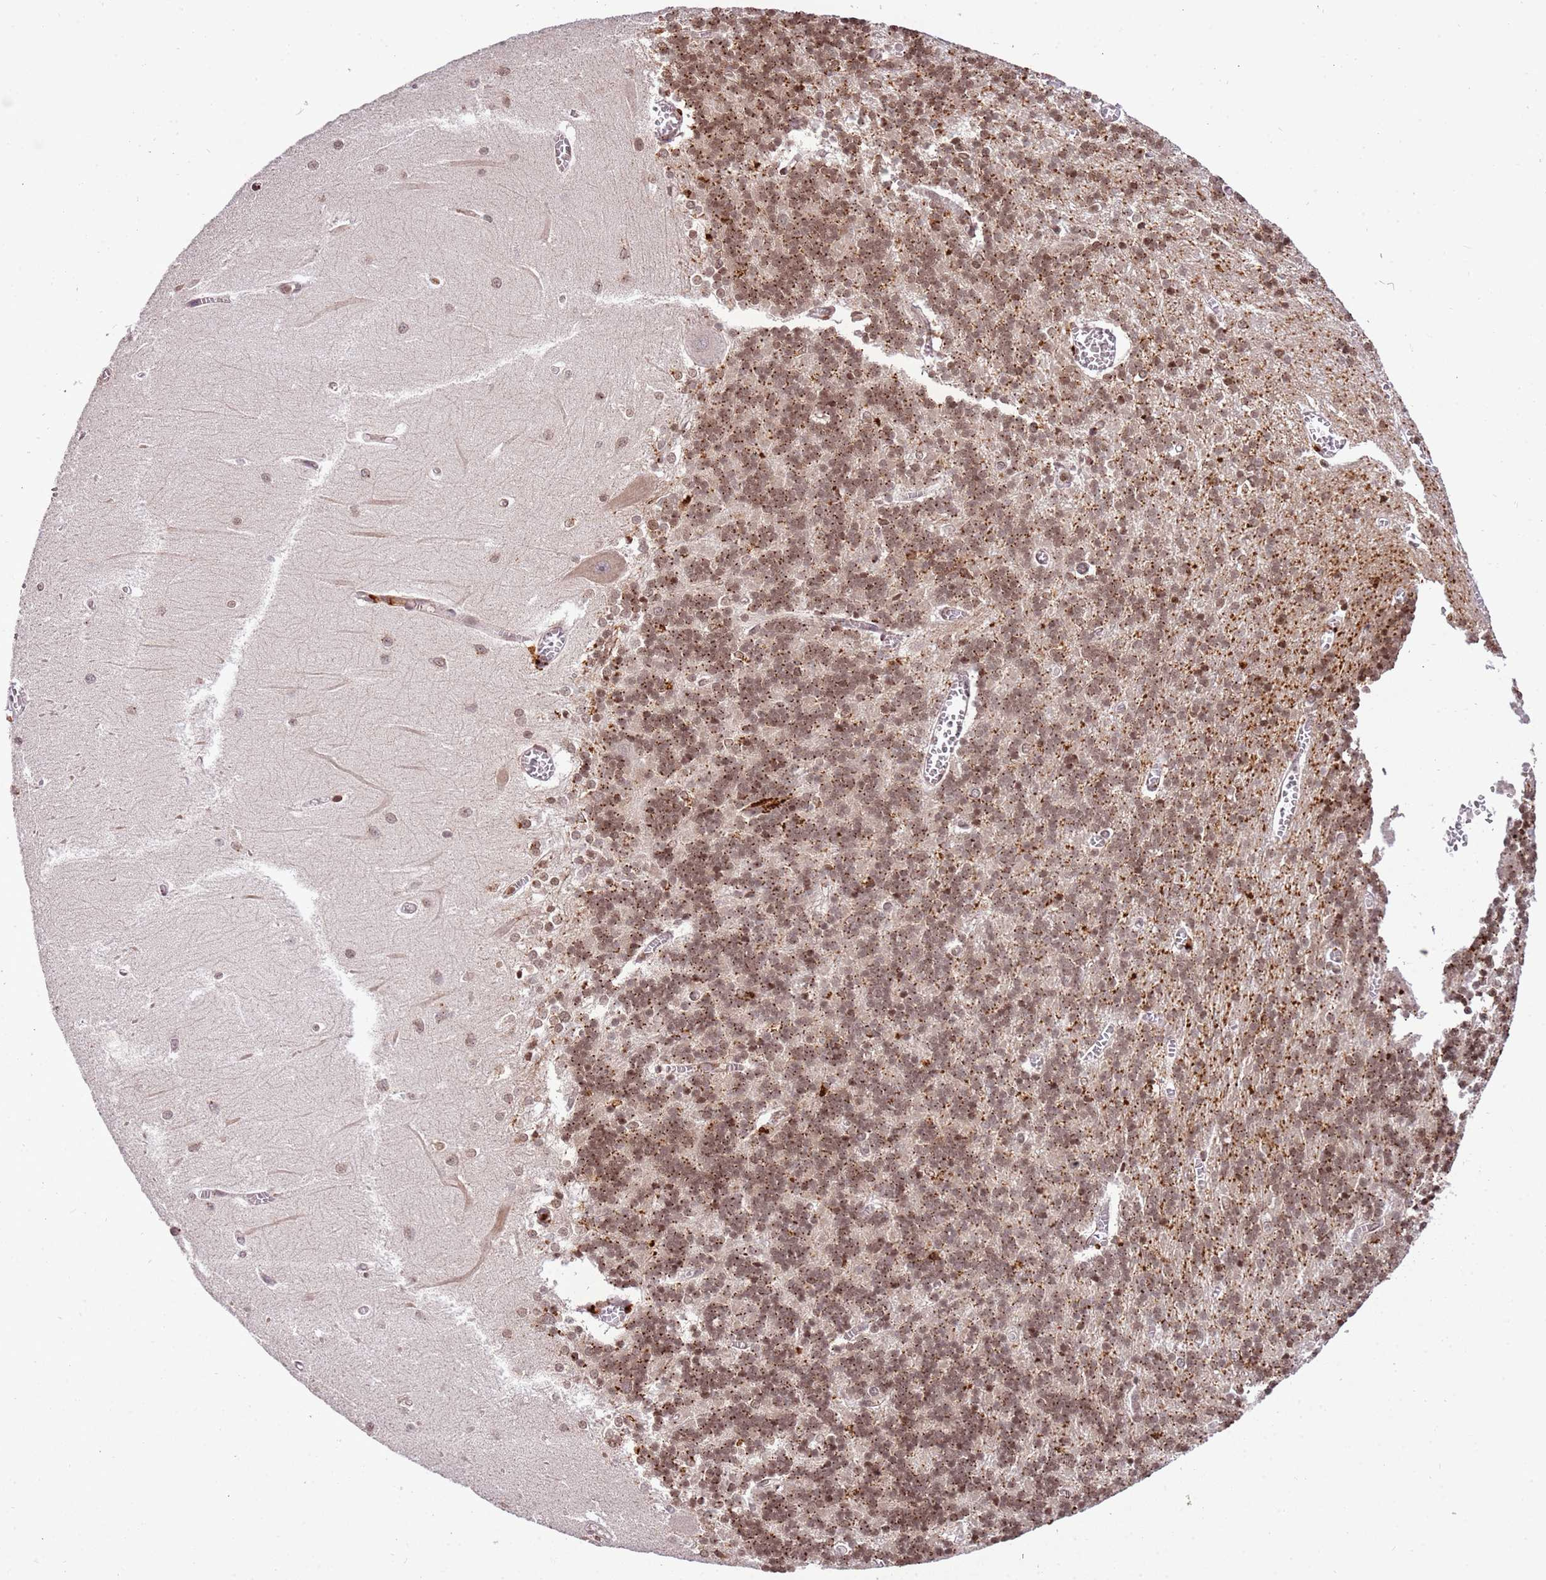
{"staining": {"intensity": "moderate", "quantity": ">75%", "location": "cytoplasmic/membranous,nuclear"}, "tissue": "cerebellum", "cell_type": "Cells in granular layer", "image_type": "normal", "snomed": [{"axis": "morphology", "description": "Normal tissue, NOS"}, {"axis": "topography", "description": "Cerebellum"}], "caption": "This micrograph exhibits IHC staining of benign human cerebellum, with medium moderate cytoplasmic/membranous,nuclear expression in about >75% of cells in granular layer.", "gene": "SAMSN1", "patient": {"sex": "male", "age": 37}}